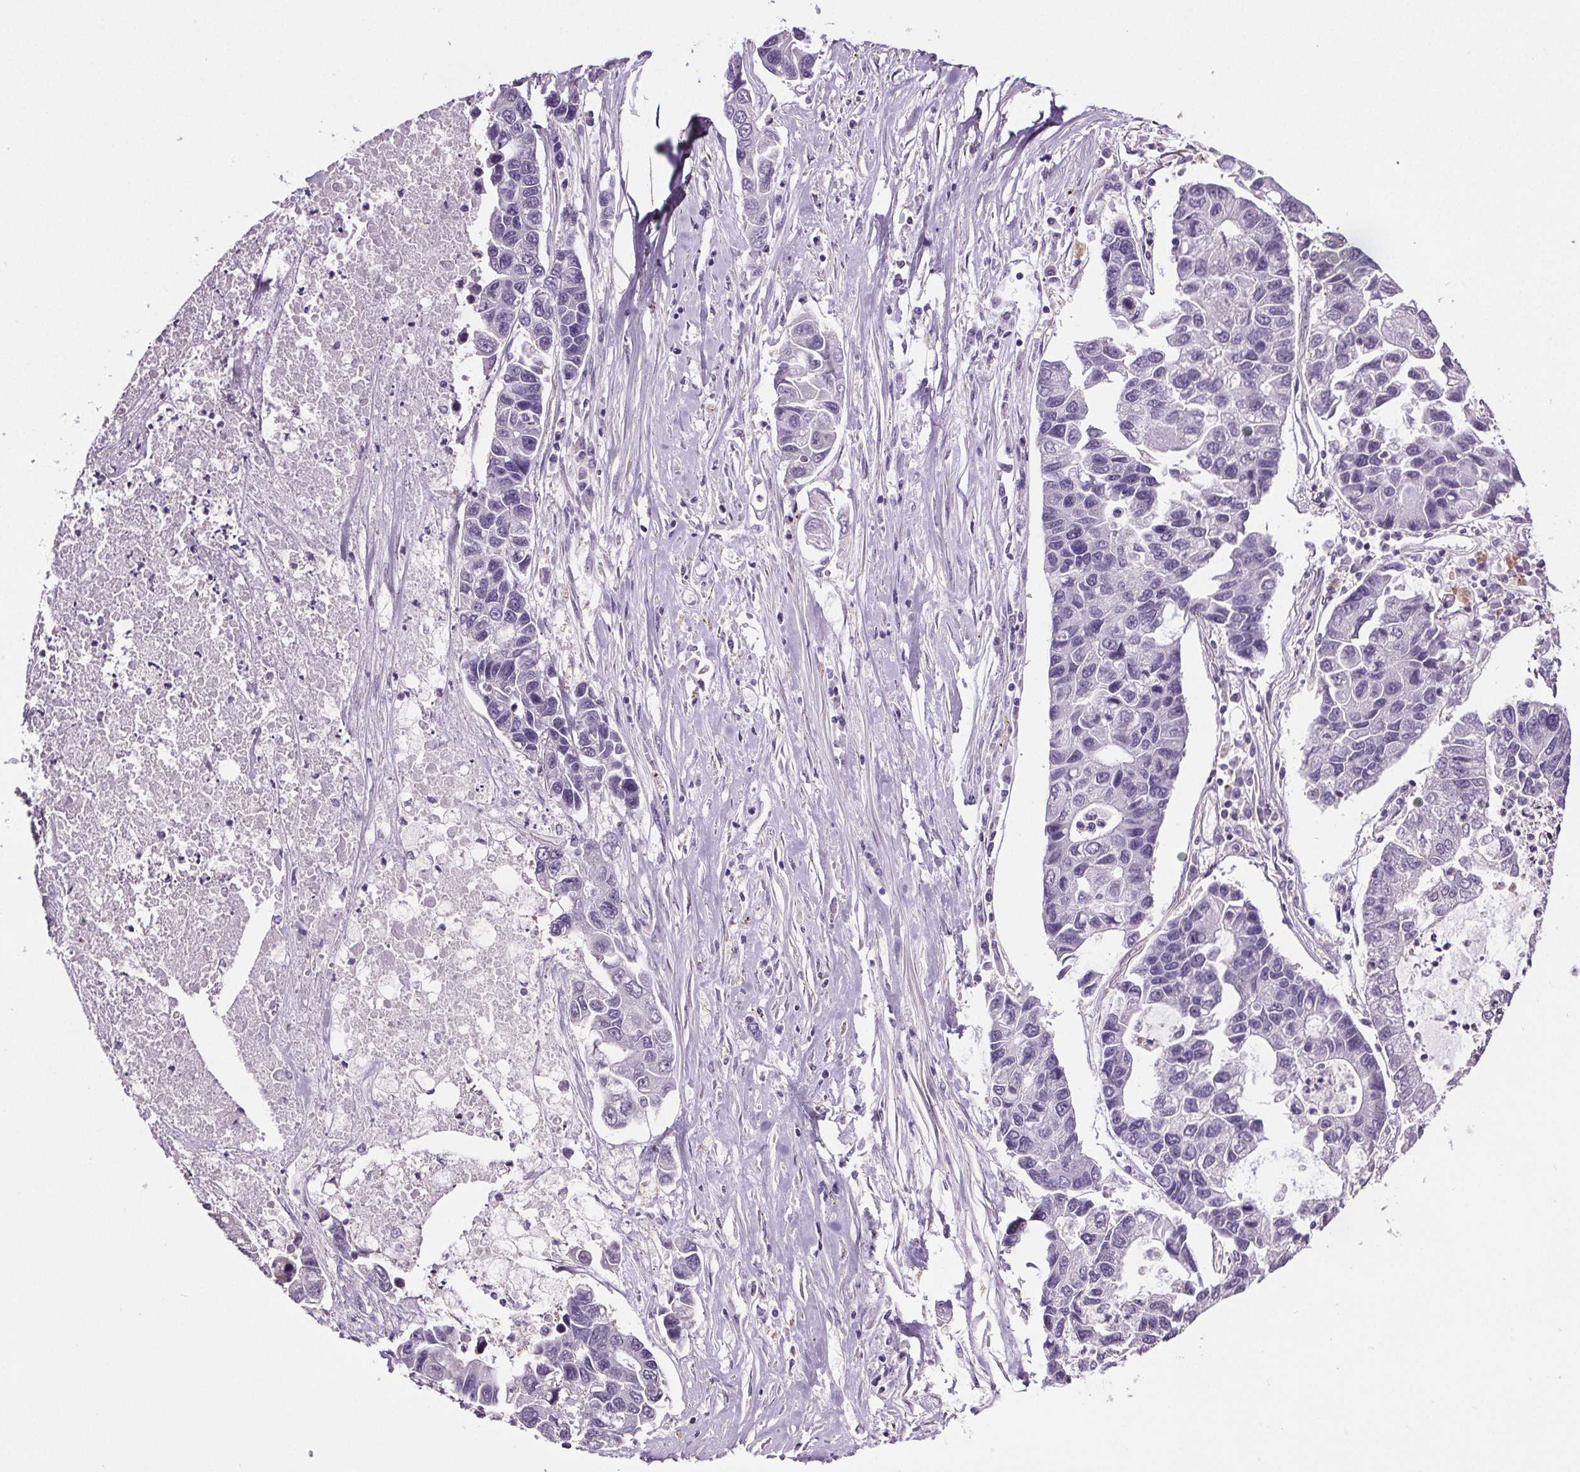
{"staining": {"intensity": "negative", "quantity": "none", "location": "none"}, "tissue": "lung cancer", "cell_type": "Tumor cells", "image_type": "cancer", "snomed": [{"axis": "morphology", "description": "Adenocarcinoma, NOS"}, {"axis": "topography", "description": "Bronchus"}, {"axis": "topography", "description": "Lung"}], "caption": "Lung cancer (adenocarcinoma) stained for a protein using immunohistochemistry (IHC) displays no staining tumor cells.", "gene": "GPIHBP1", "patient": {"sex": "female", "age": 51}}